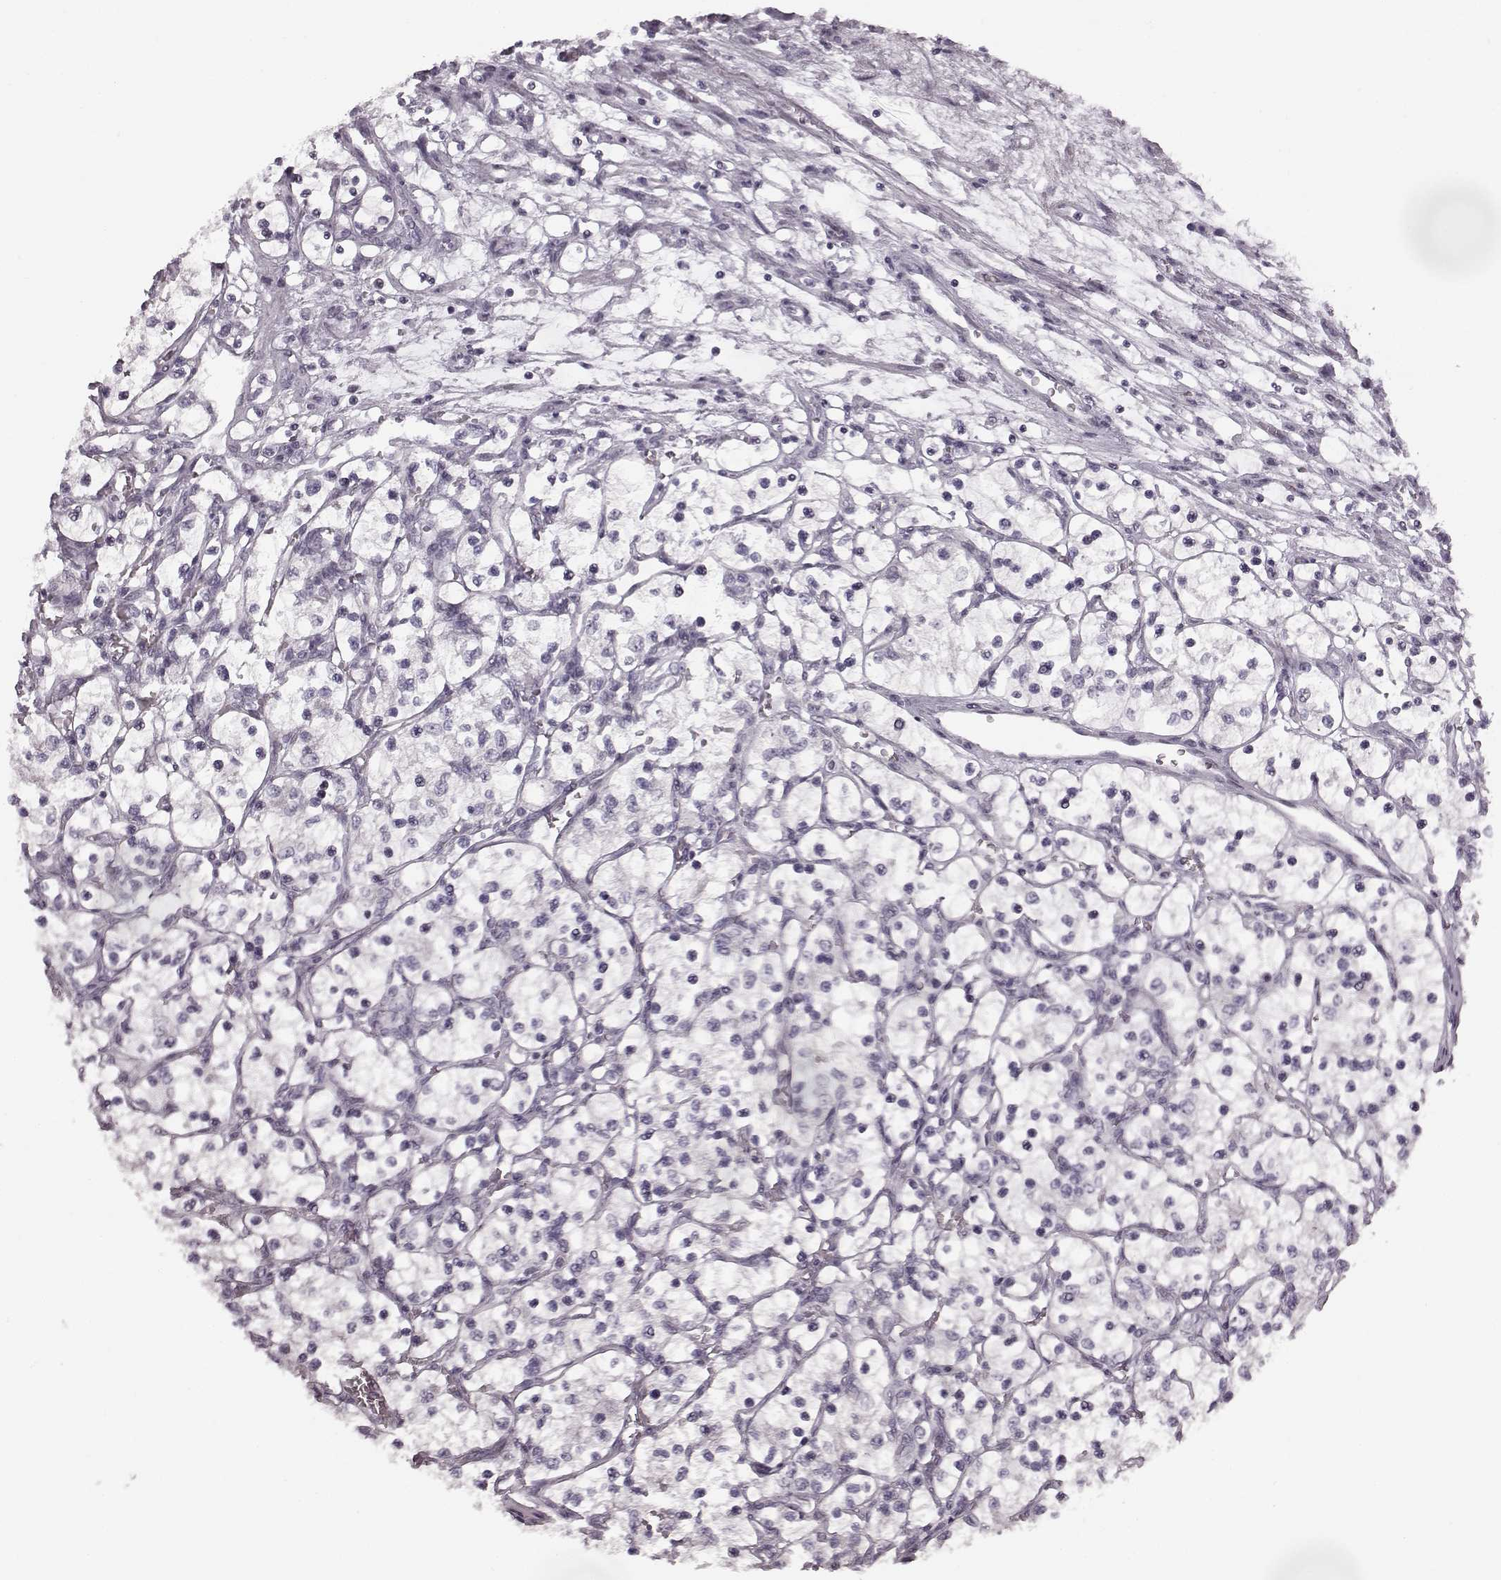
{"staining": {"intensity": "negative", "quantity": "none", "location": "none"}, "tissue": "renal cancer", "cell_type": "Tumor cells", "image_type": "cancer", "snomed": [{"axis": "morphology", "description": "Adenocarcinoma, NOS"}, {"axis": "topography", "description": "Kidney"}], "caption": "IHC photomicrograph of human adenocarcinoma (renal) stained for a protein (brown), which reveals no positivity in tumor cells.", "gene": "SEMG2", "patient": {"sex": "female", "age": 69}}